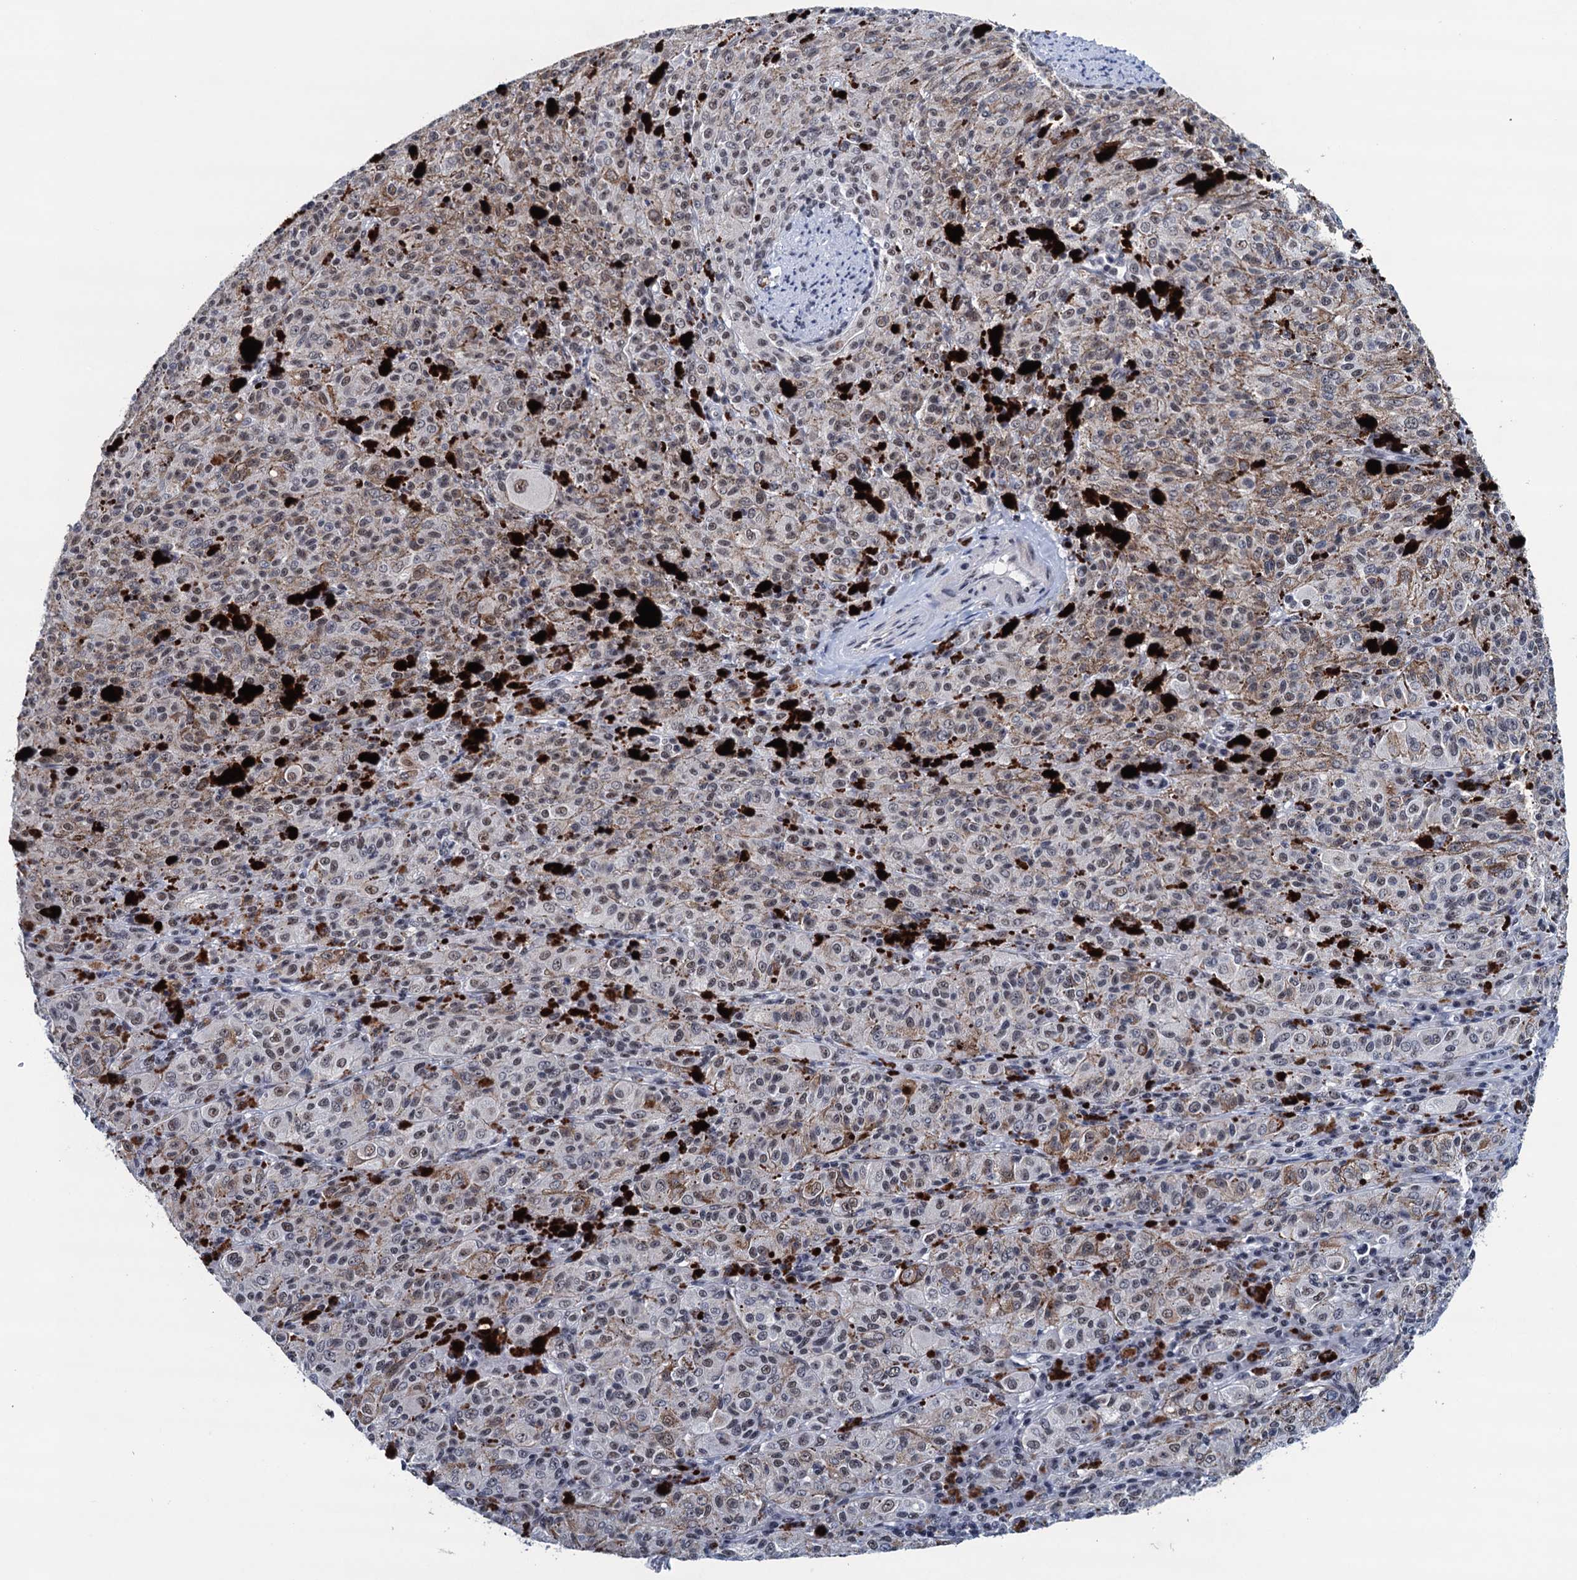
{"staining": {"intensity": "weak", "quantity": ">75%", "location": "nuclear"}, "tissue": "melanoma", "cell_type": "Tumor cells", "image_type": "cancer", "snomed": [{"axis": "morphology", "description": "Malignant melanoma, NOS"}, {"axis": "topography", "description": "Skin"}], "caption": "Protein expression analysis of melanoma displays weak nuclear staining in approximately >75% of tumor cells. (DAB (3,3'-diaminobenzidine) IHC, brown staining for protein, blue staining for nuclei).", "gene": "FNBP4", "patient": {"sex": "female", "age": 52}}